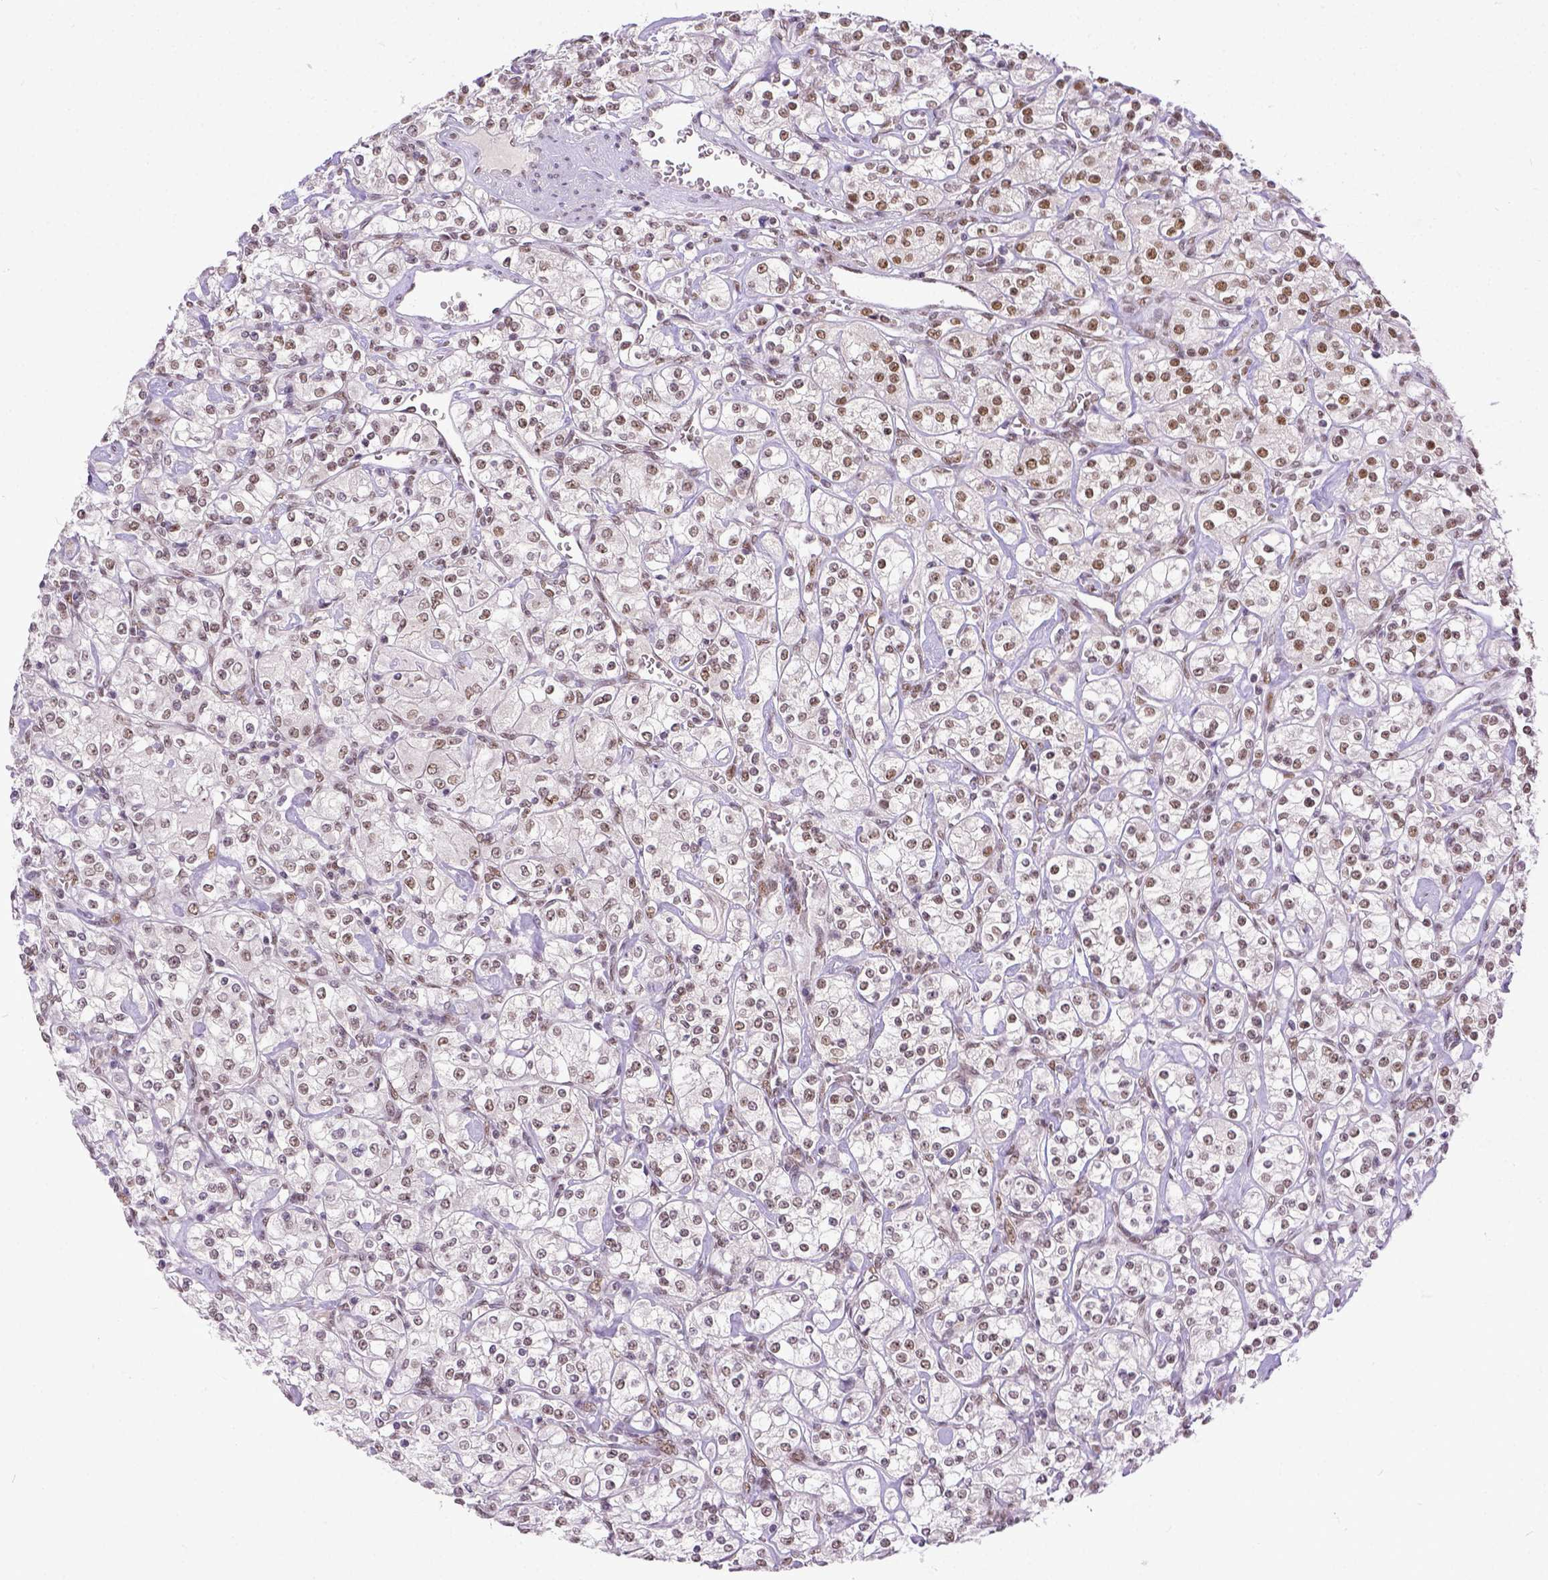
{"staining": {"intensity": "moderate", "quantity": ">75%", "location": "nuclear"}, "tissue": "renal cancer", "cell_type": "Tumor cells", "image_type": "cancer", "snomed": [{"axis": "morphology", "description": "Adenocarcinoma, NOS"}, {"axis": "topography", "description": "Kidney"}], "caption": "Tumor cells display moderate nuclear positivity in approximately >75% of cells in renal cancer.", "gene": "ERCC1", "patient": {"sex": "male", "age": 77}}